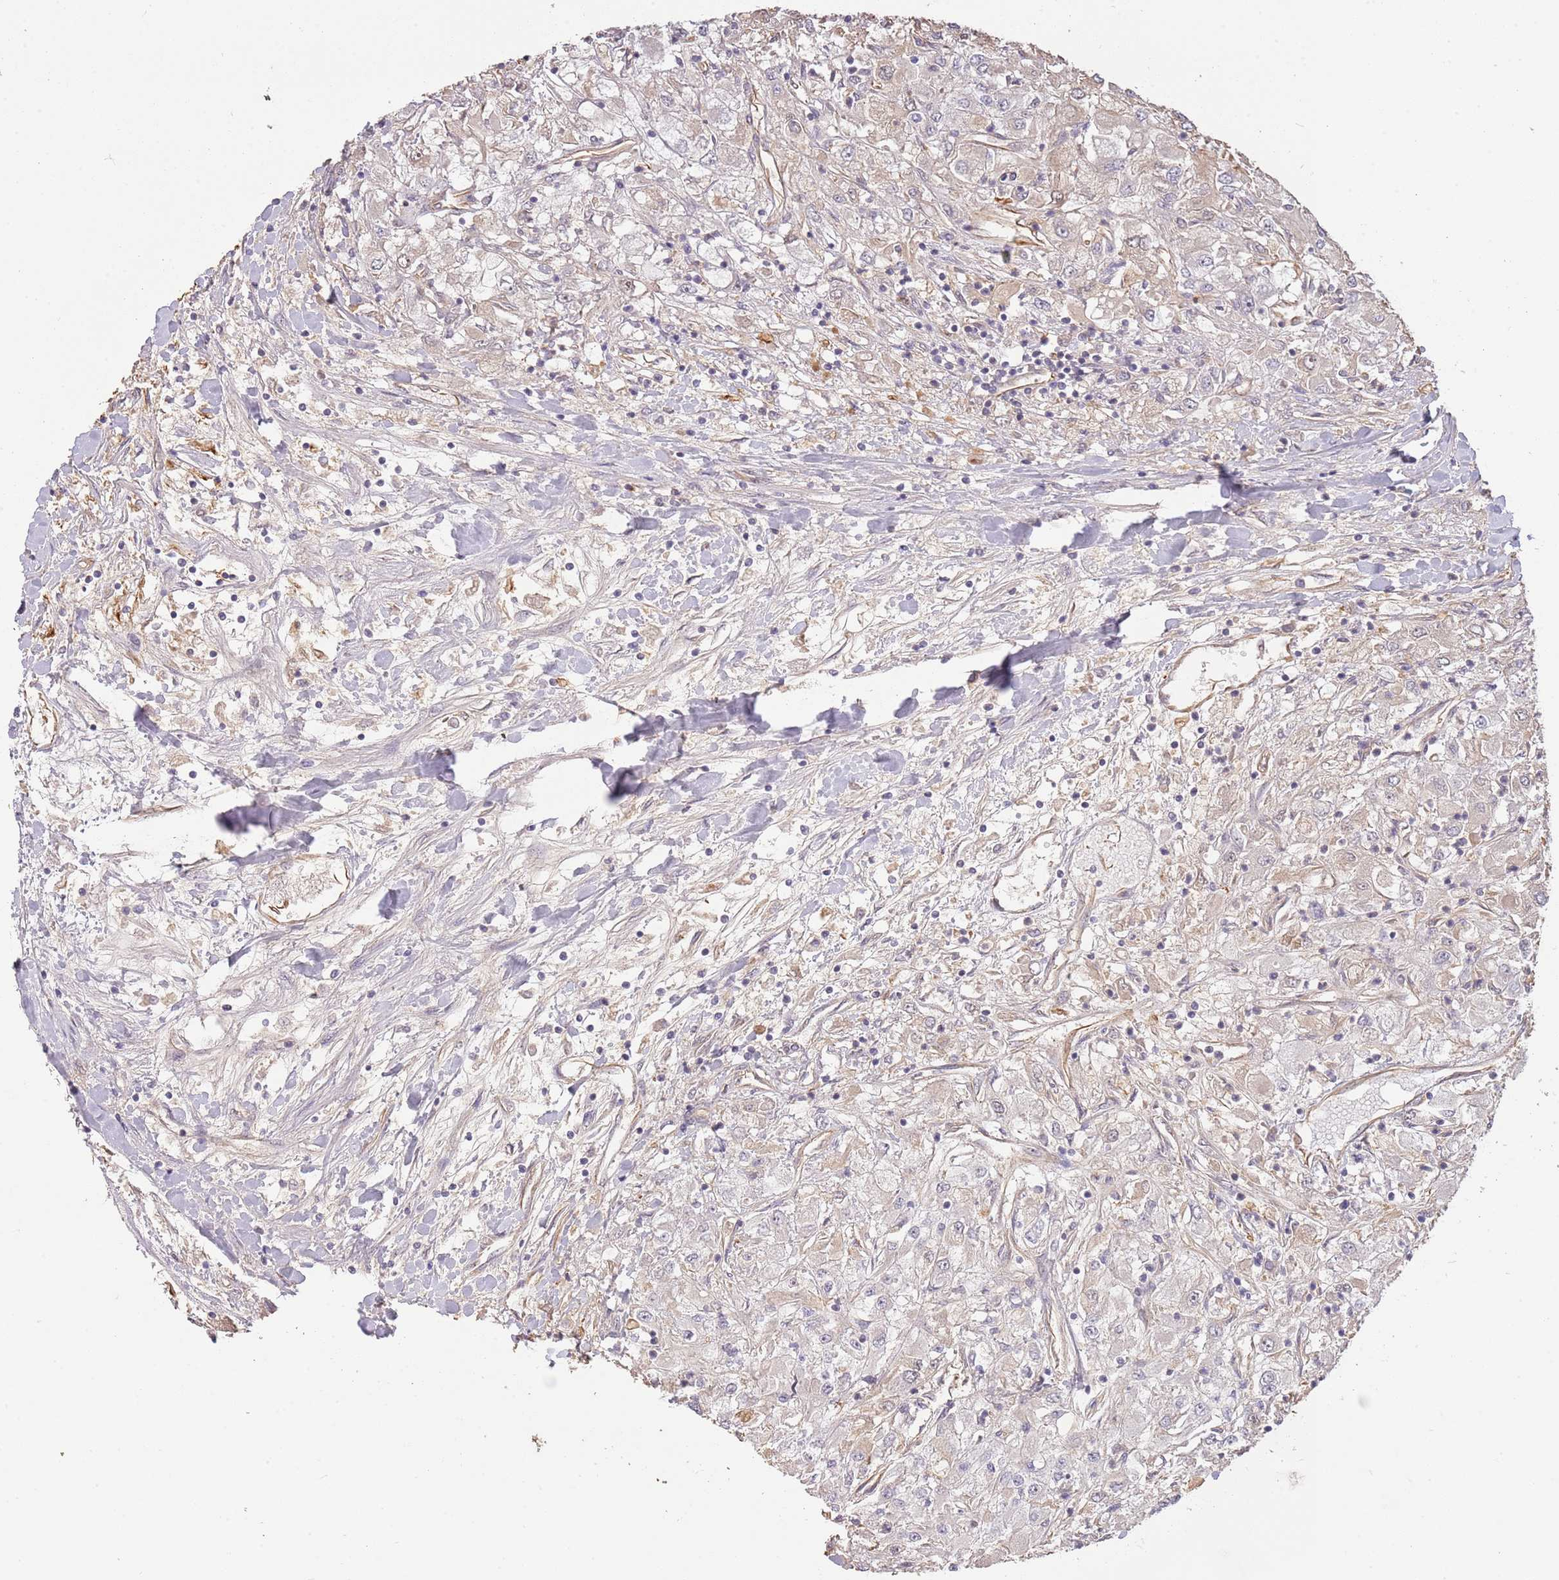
{"staining": {"intensity": "negative", "quantity": "none", "location": "none"}, "tissue": "renal cancer", "cell_type": "Tumor cells", "image_type": "cancer", "snomed": [{"axis": "morphology", "description": "Adenocarcinoma, NOS"}, {"axis": "topography", "description": "Kidney"}], "caption": "Histopathology image shows no protein expression in tumor cells of adenocarcinoma (renal) tissue.", "gene": "SURF2", "patient": {"sex": "male", "age": 80}}